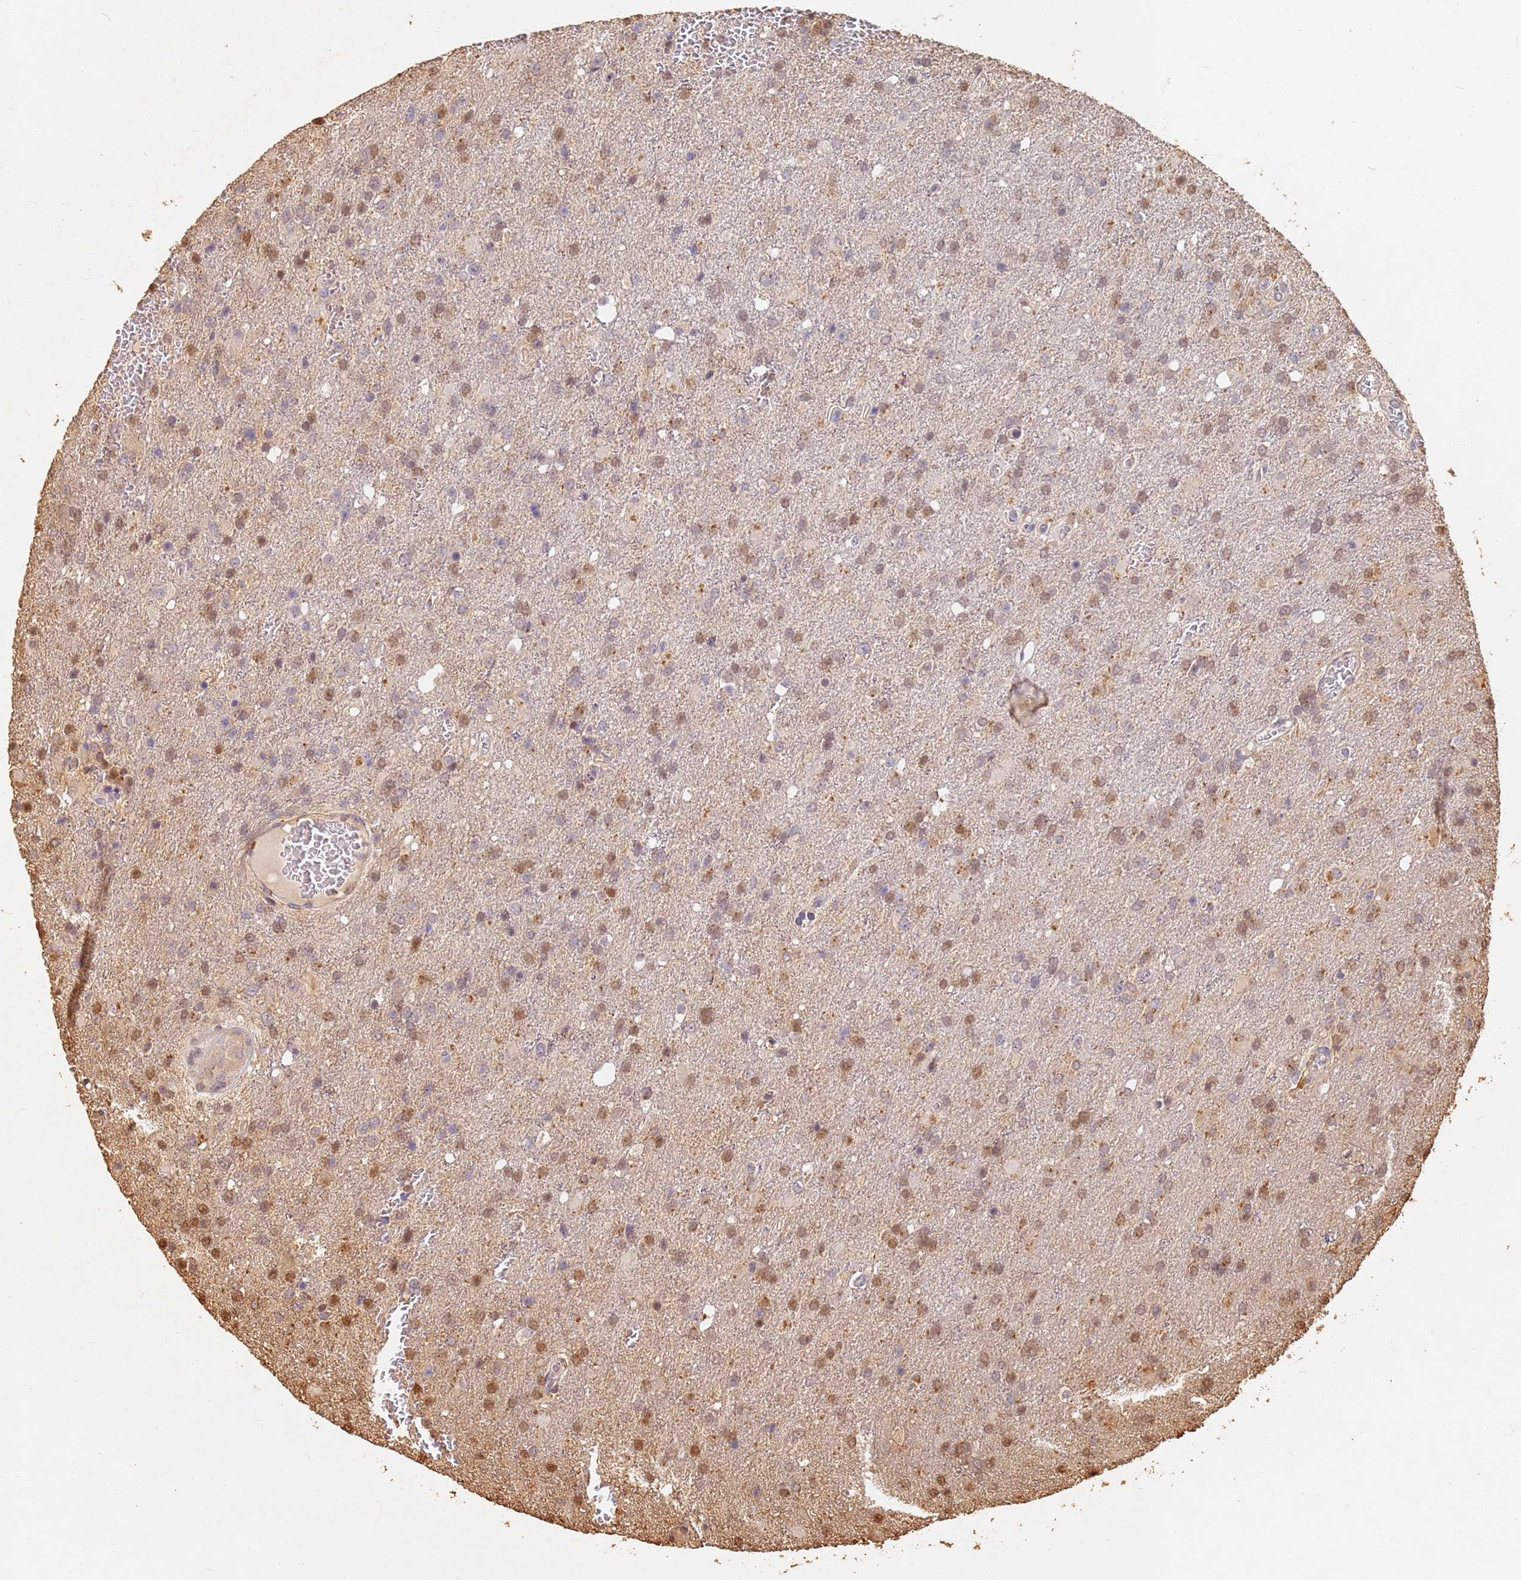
{"staining": {"intensity": "moderate", "quantity": "<25%", "location": "nuclear"}, "tissue": "glioma", "cell_type": "Tumor cells", "image_type": "cancer", "snomed": [{"axis": "morphology", "description": "Glioma, malignant, High grade"}, {"axis": "topography", "description": "Brain"}], "caption": "Immunohistochemistry (IHC) of malignant glioma (high-grade) displays low levels of moderate nuclear staining in about <25% of tumor cells. (DAB IHC, brown staining for protein, blue staining for nuclei).", "gene": "JAK2", "patient": {"sex": "female", "age": 74}}